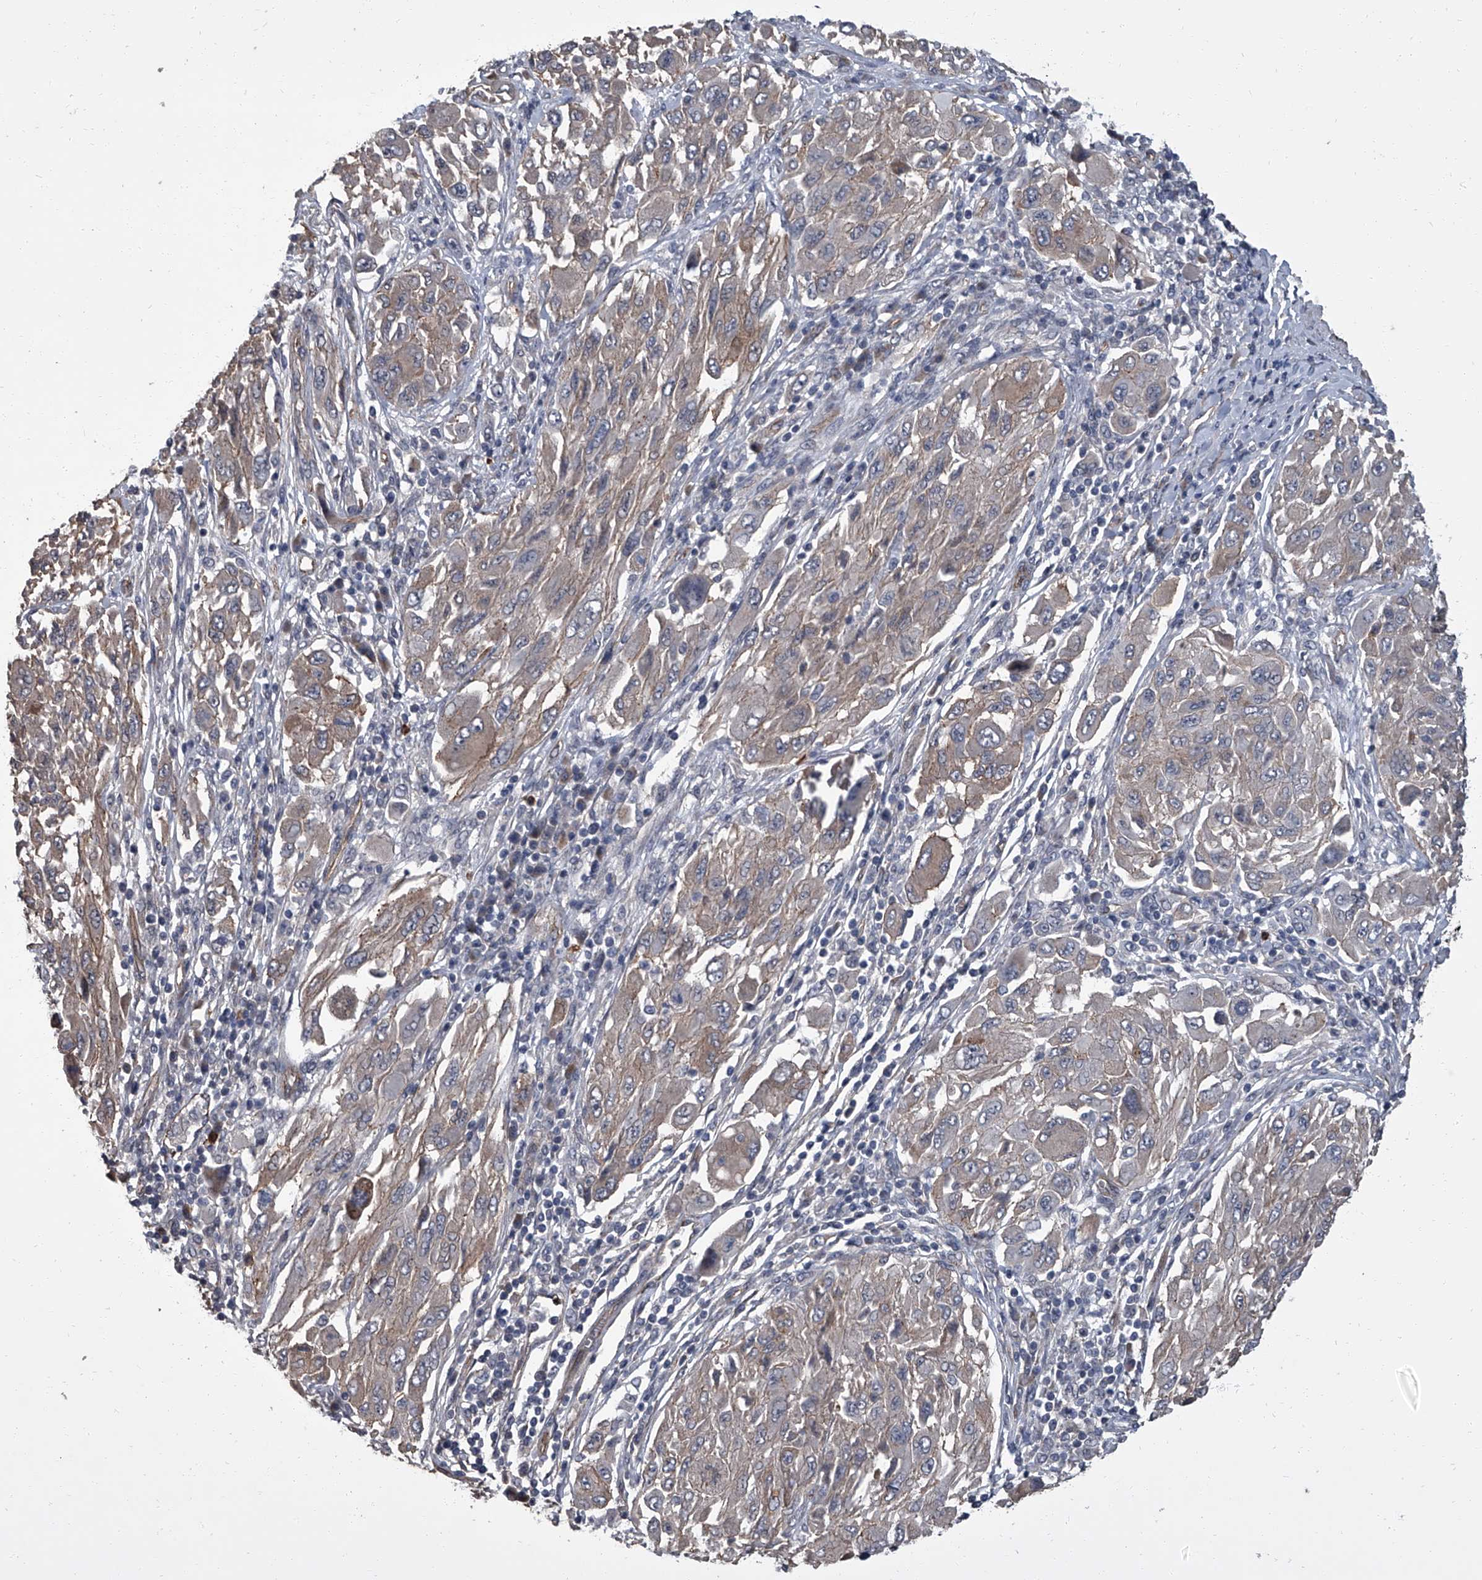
{"staining": {"intensity": "weak", "quantity": "<25%", "location": "cytoplasmic/membranous"}, "tissue": "melanoma", "cell_type": "Tumor cells", "image_type": "cancer", "snomed": [{"axis": "morphology", "description": "Malignant melanoma, NOS"}, {"axis": "topography", "description": "Skin"}], "caption": "Malignant melanoma was stained to show a protein in brown. There is no significant positivity in tumor cells.", "gene": "SIRT4", "patient": {"sex": "female", "age": 91}}